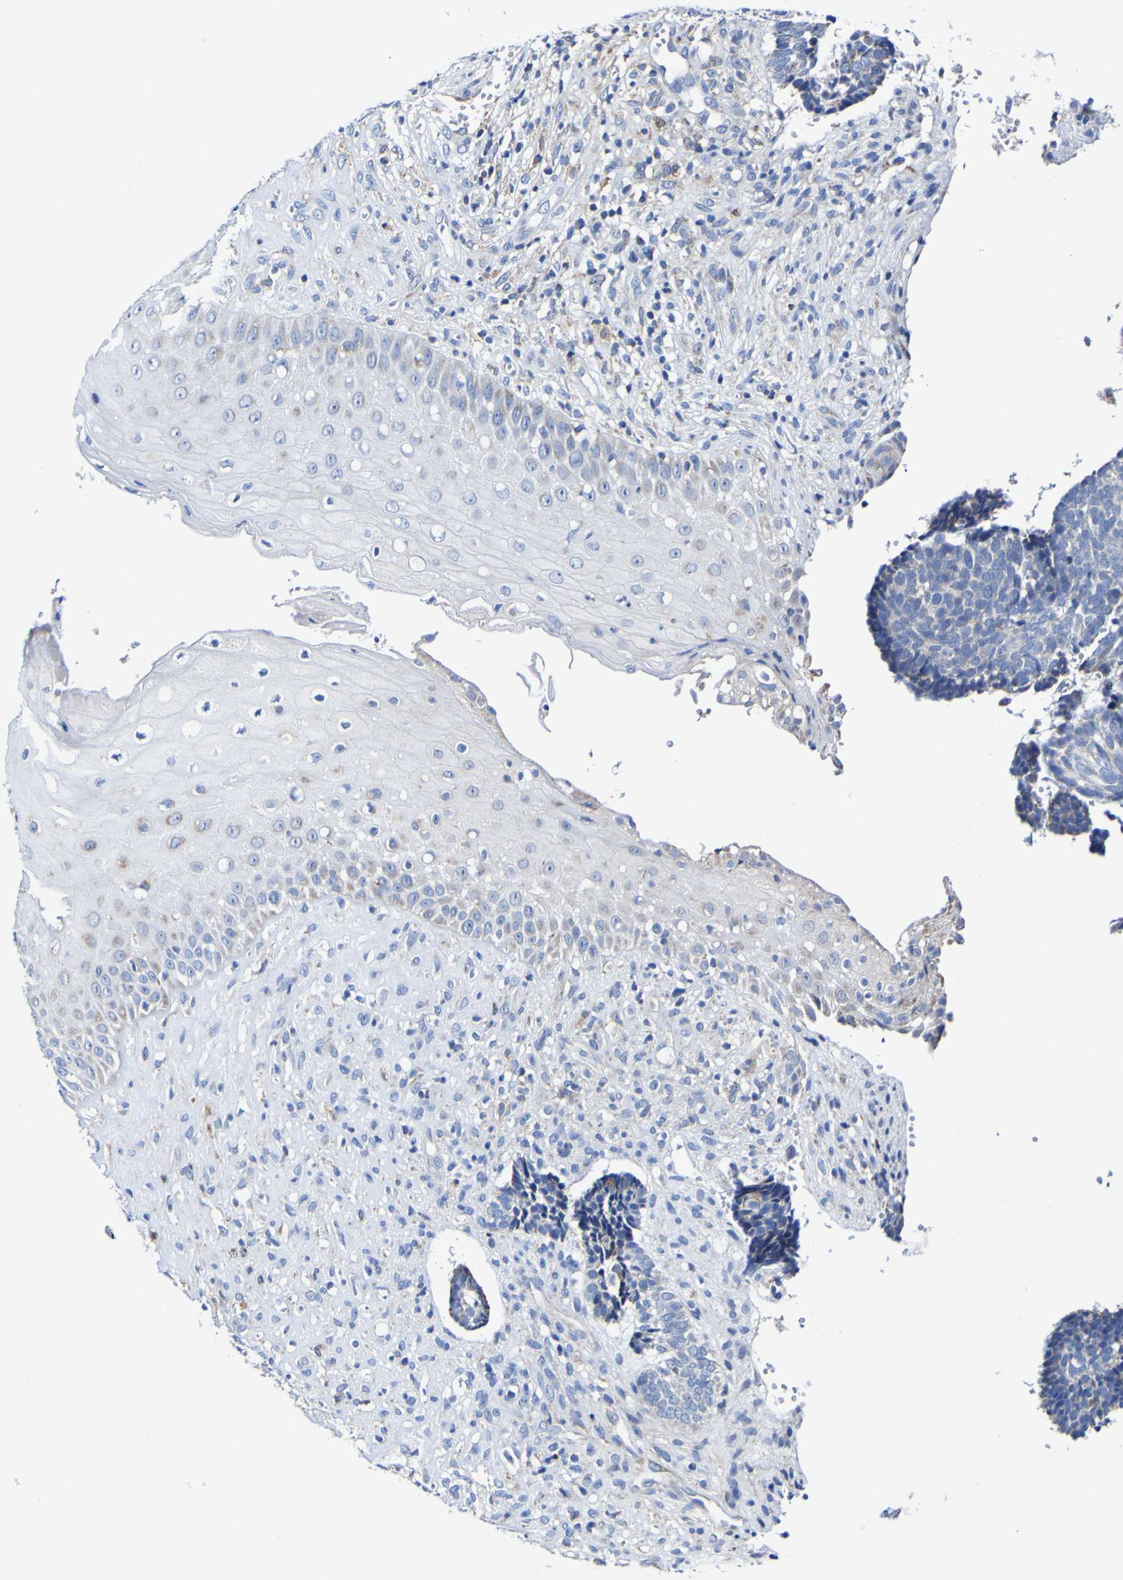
{"staining": {"intensity": "weak", "quantity": "25%-75%", "location": "cytoplasmic/membranous"}, "tissue": "skin cancer", "cell_type": "Tumor cells", "image_type": "cancer", "snomed": [{"axis": "morphology", "description": "Basal cell carcinoma"}, {"axis": "topography", "description": "Skin"}], "caption": "The photomicrograph exhibits staining of basal cell carcinoma (skin), revealing weak cytoplasmic/membranous protein positivity (brown color) within tumor cells.", "gene": "CCDC90B", "patient": {"sex": "male", "age": 84}}